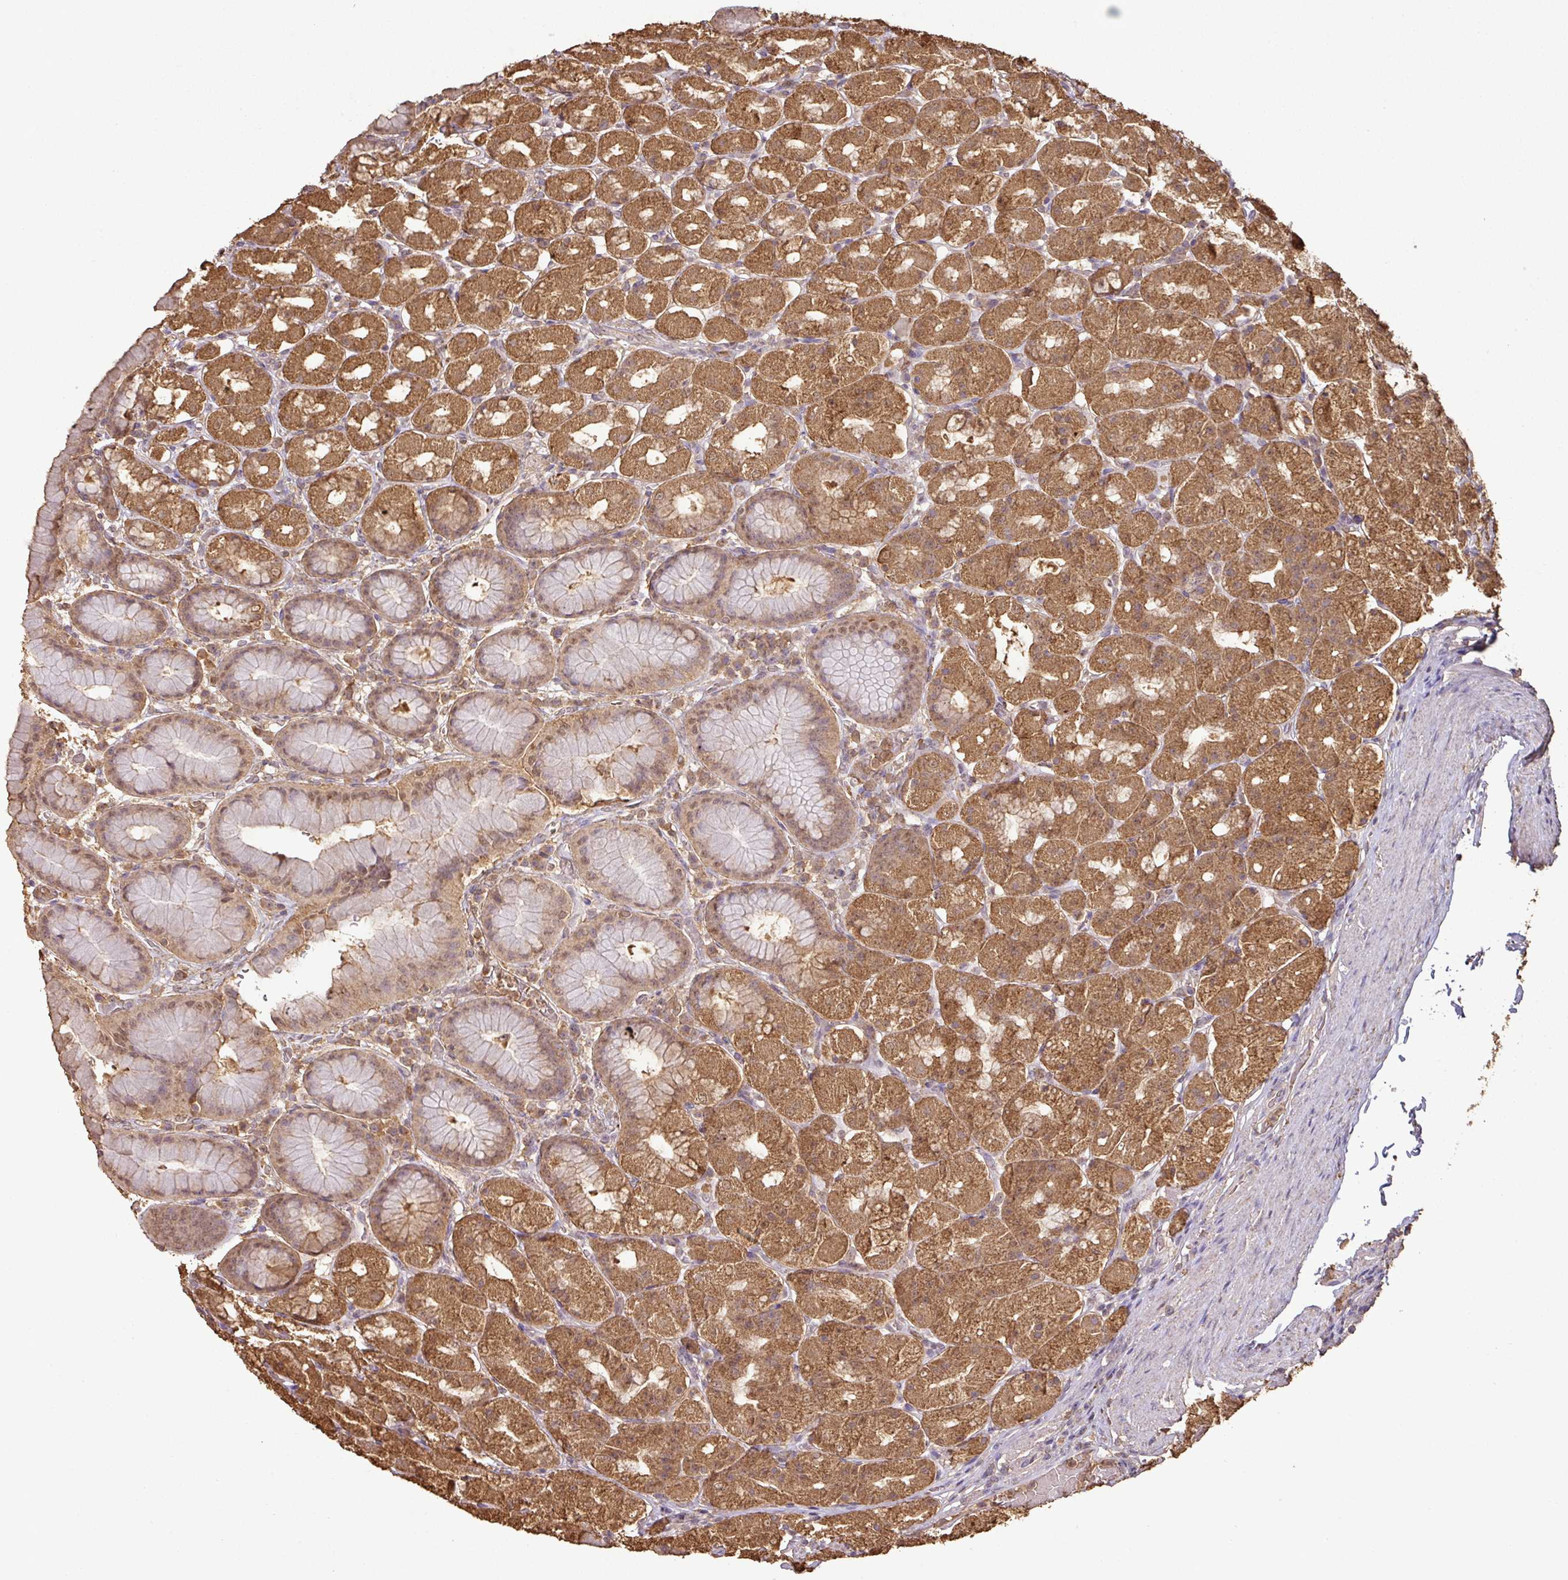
{"staining": {"intensity": "moderate", "quantity": ">75%", "location": "cytoplasmic/membranous"}, "tissue": "stomach", "cell_type": "Glandular cells", "image_type": "normal", "snomed": [{"axis": "morphology", "description": "Normal tissue, NOS"}, {"axis": "topography", "description": "Stomach, upper"}, {"axis": "topography", "description": "Stomach"}], "caption": "Immunohistochemistry (DAB) staining of unremarkable stomach exhibits moderate cytoplasmic/membranous protein staining in approximately >75% of glandular cells. Ihc stains the protein of interest in brown and the nuclei are stained blue.", "gene": "ATAT1", "patient": {"sex": "male", "age": 68}}